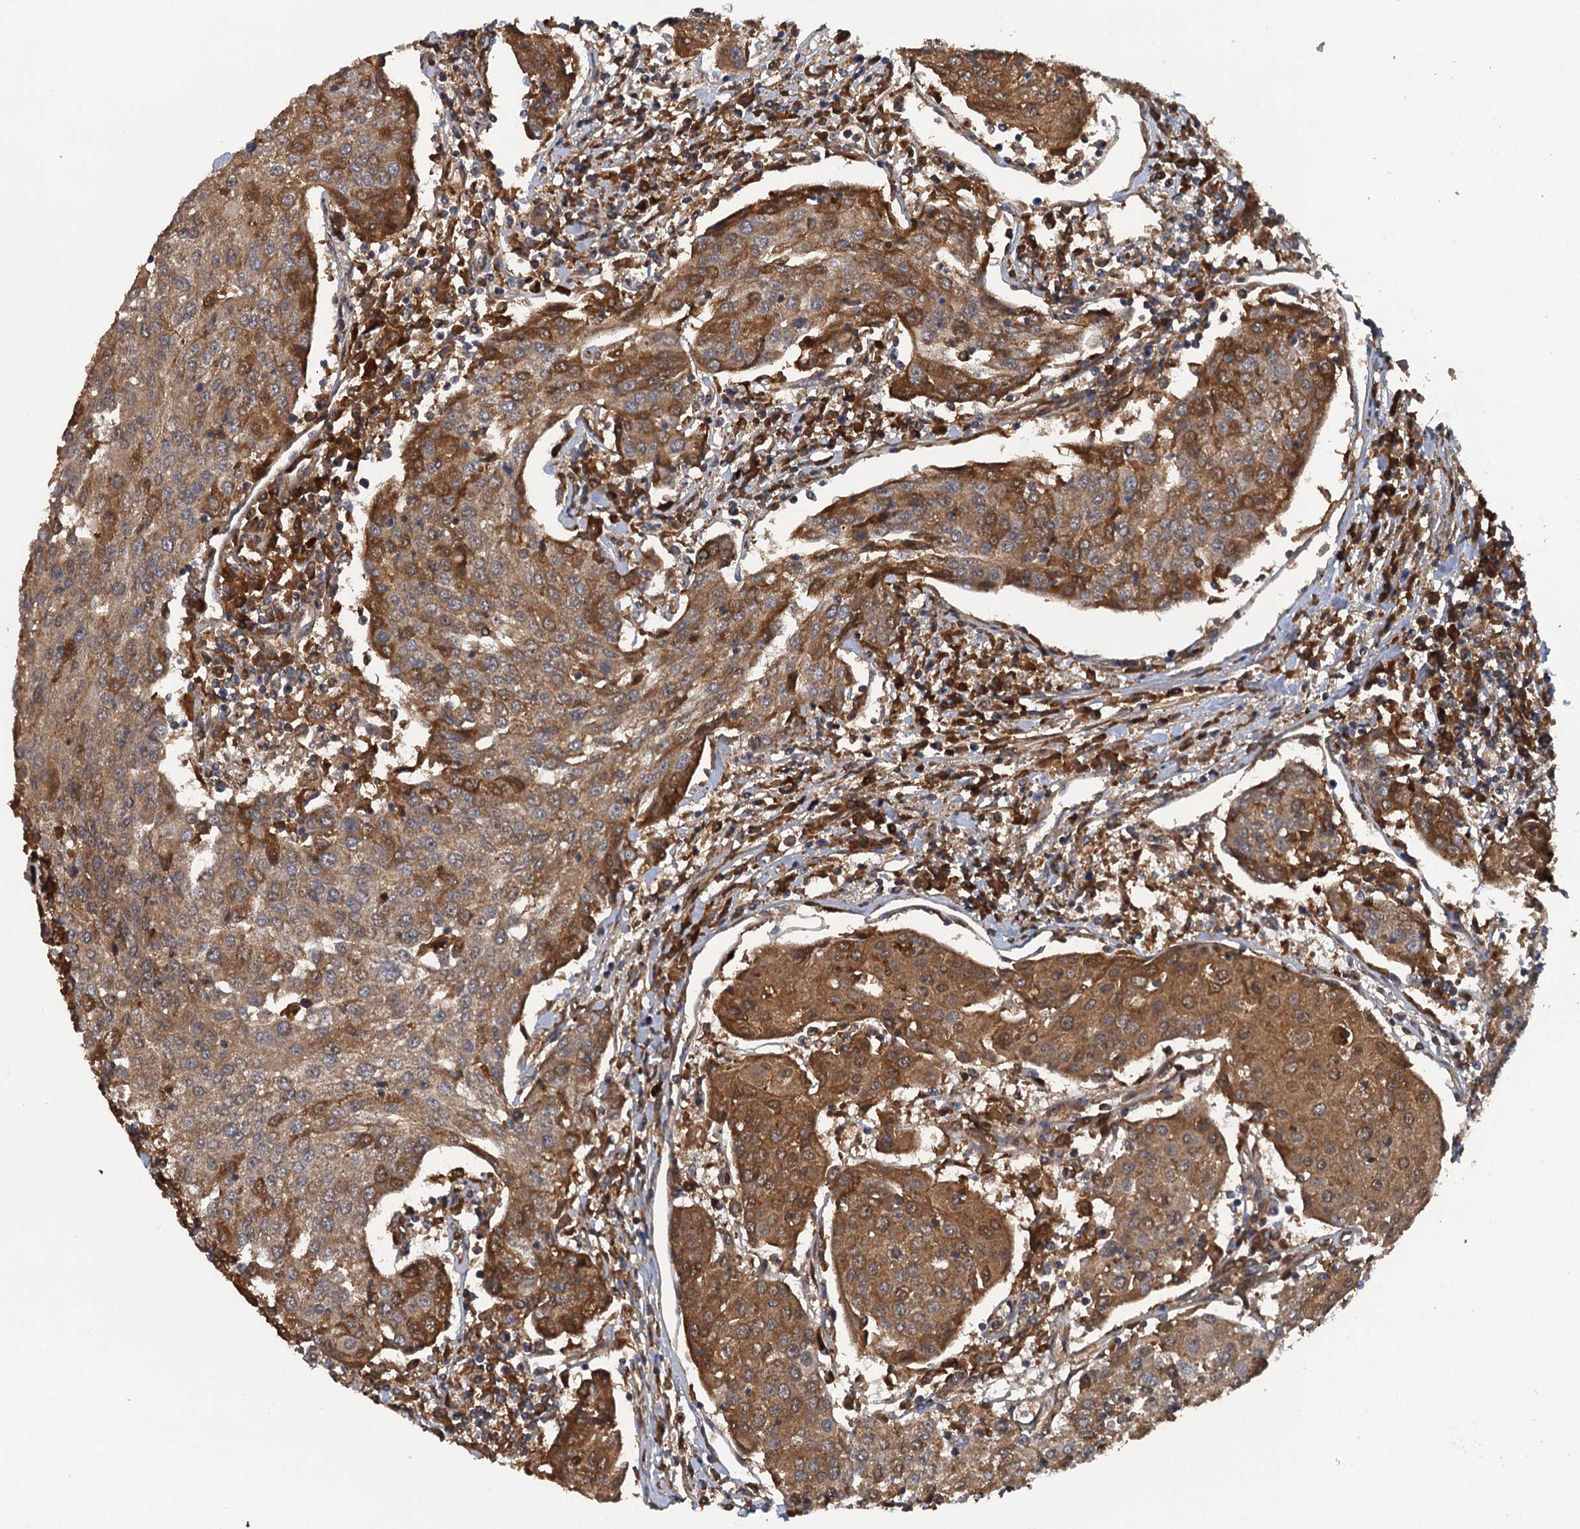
{"staining": {"intensity": "moderate", "quantity": ">75%", "location": "cytoplasmic/membranous"}, "tissue": "urothelial cancer", "cell_type": "Tumor cells", "image_type": "cancer", "snomed": [{"axis": "morphology", "description": "Urothelial carcinoma, High grade"}, {"axis": "topography", "description": "Urinary bladder"}], "caption": "Urothelial carcinoma (high-grade) stained with a protein marker displays moderate staining in tumor cells.", "gene": "HAPLN3", "patient": {"sex": "female", "age": 85}}